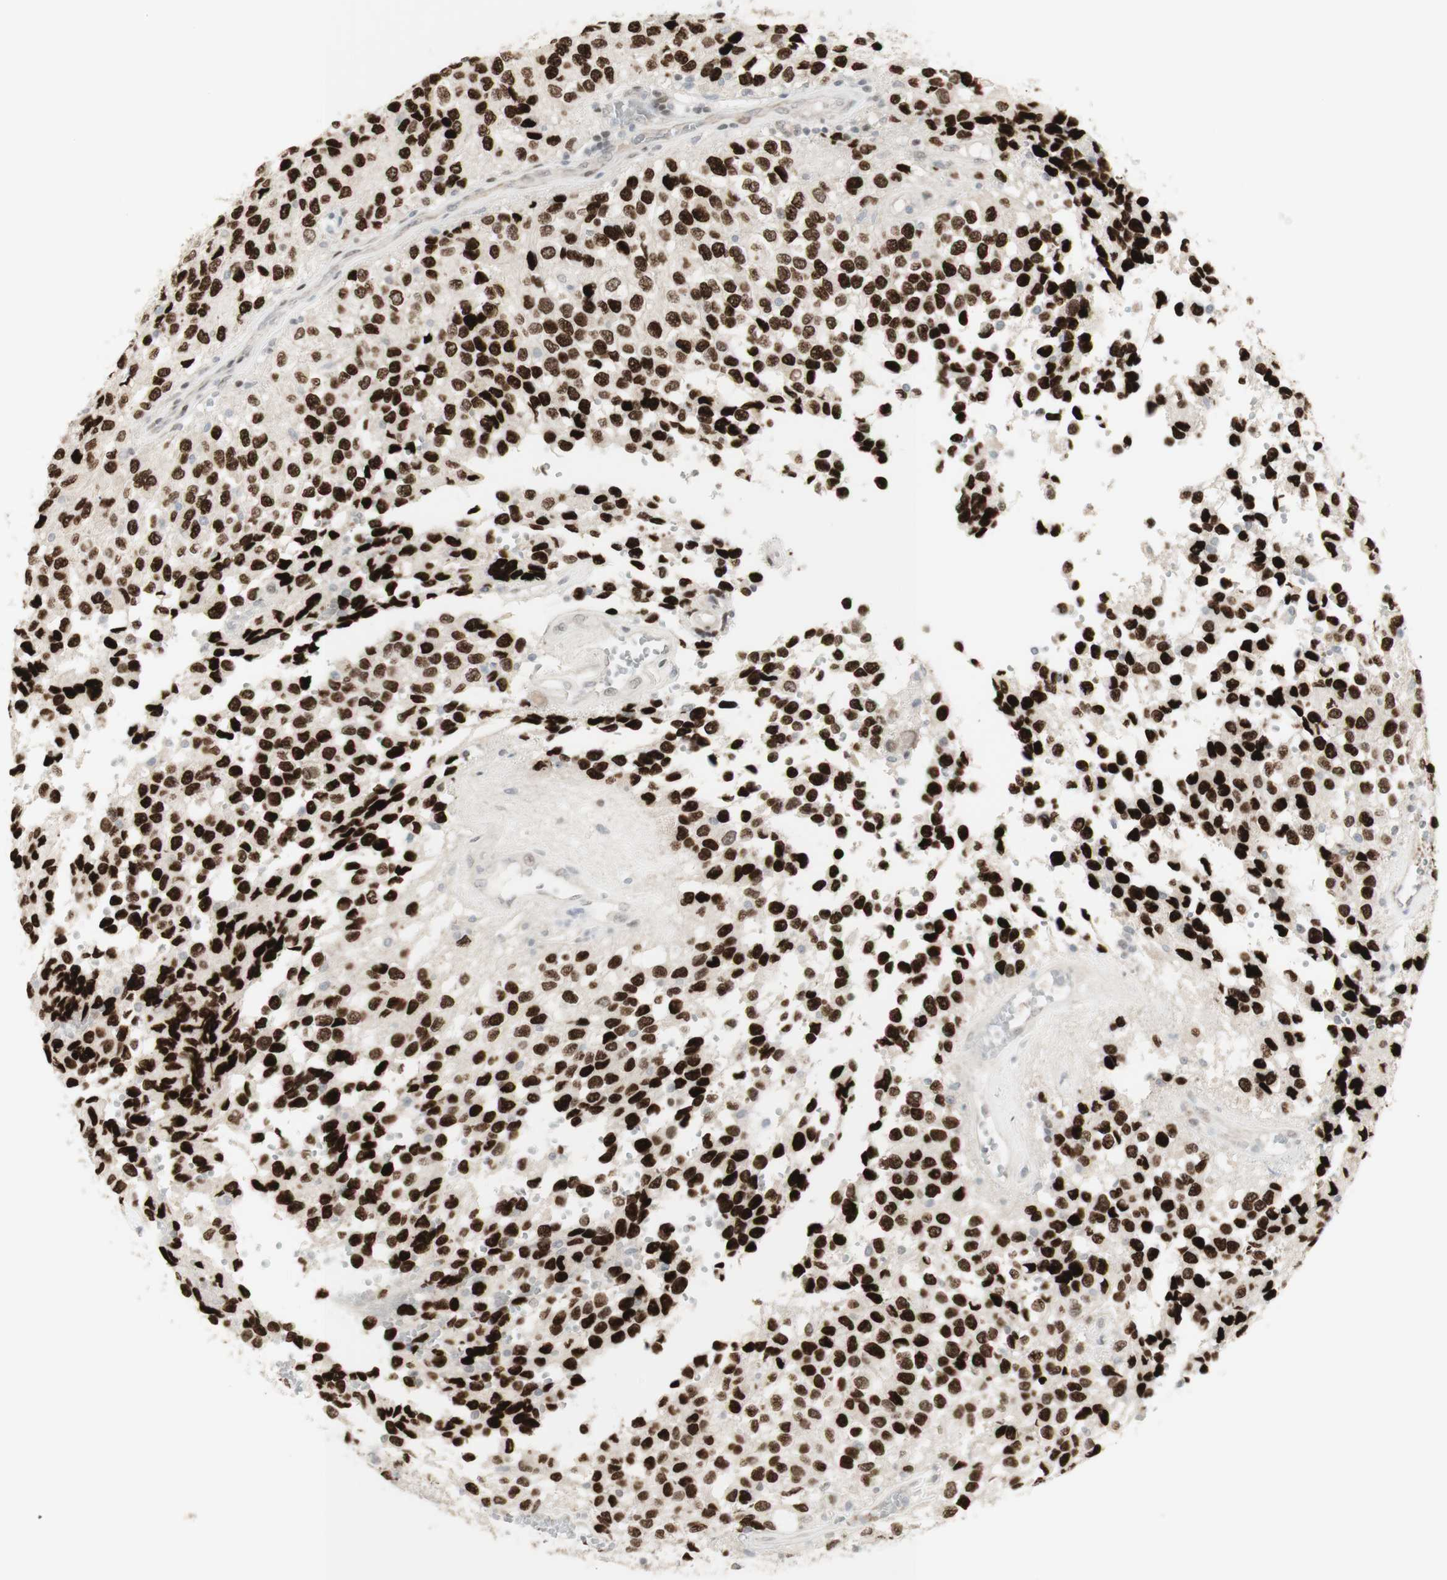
{"staining": {"intensity": "strong", "quantity": ">75%", "location": "nuclear"}, "tissue": "glioma", "cell_type": "Tumor cells", "image_type": "cancer", "snomed": [{"axis": "morphology", "description": "Glioma, malignant, High grade"}, {"axis": "topography", "description": "Brain"}], "caption": "Malignant high-grade glioma stained with immunohistochemistry (IHC) displays strong nuclear positivity in about >75% of tumor cells.", "gene": "C1orf116", "patient": {"sex": "male", "age": 32}}